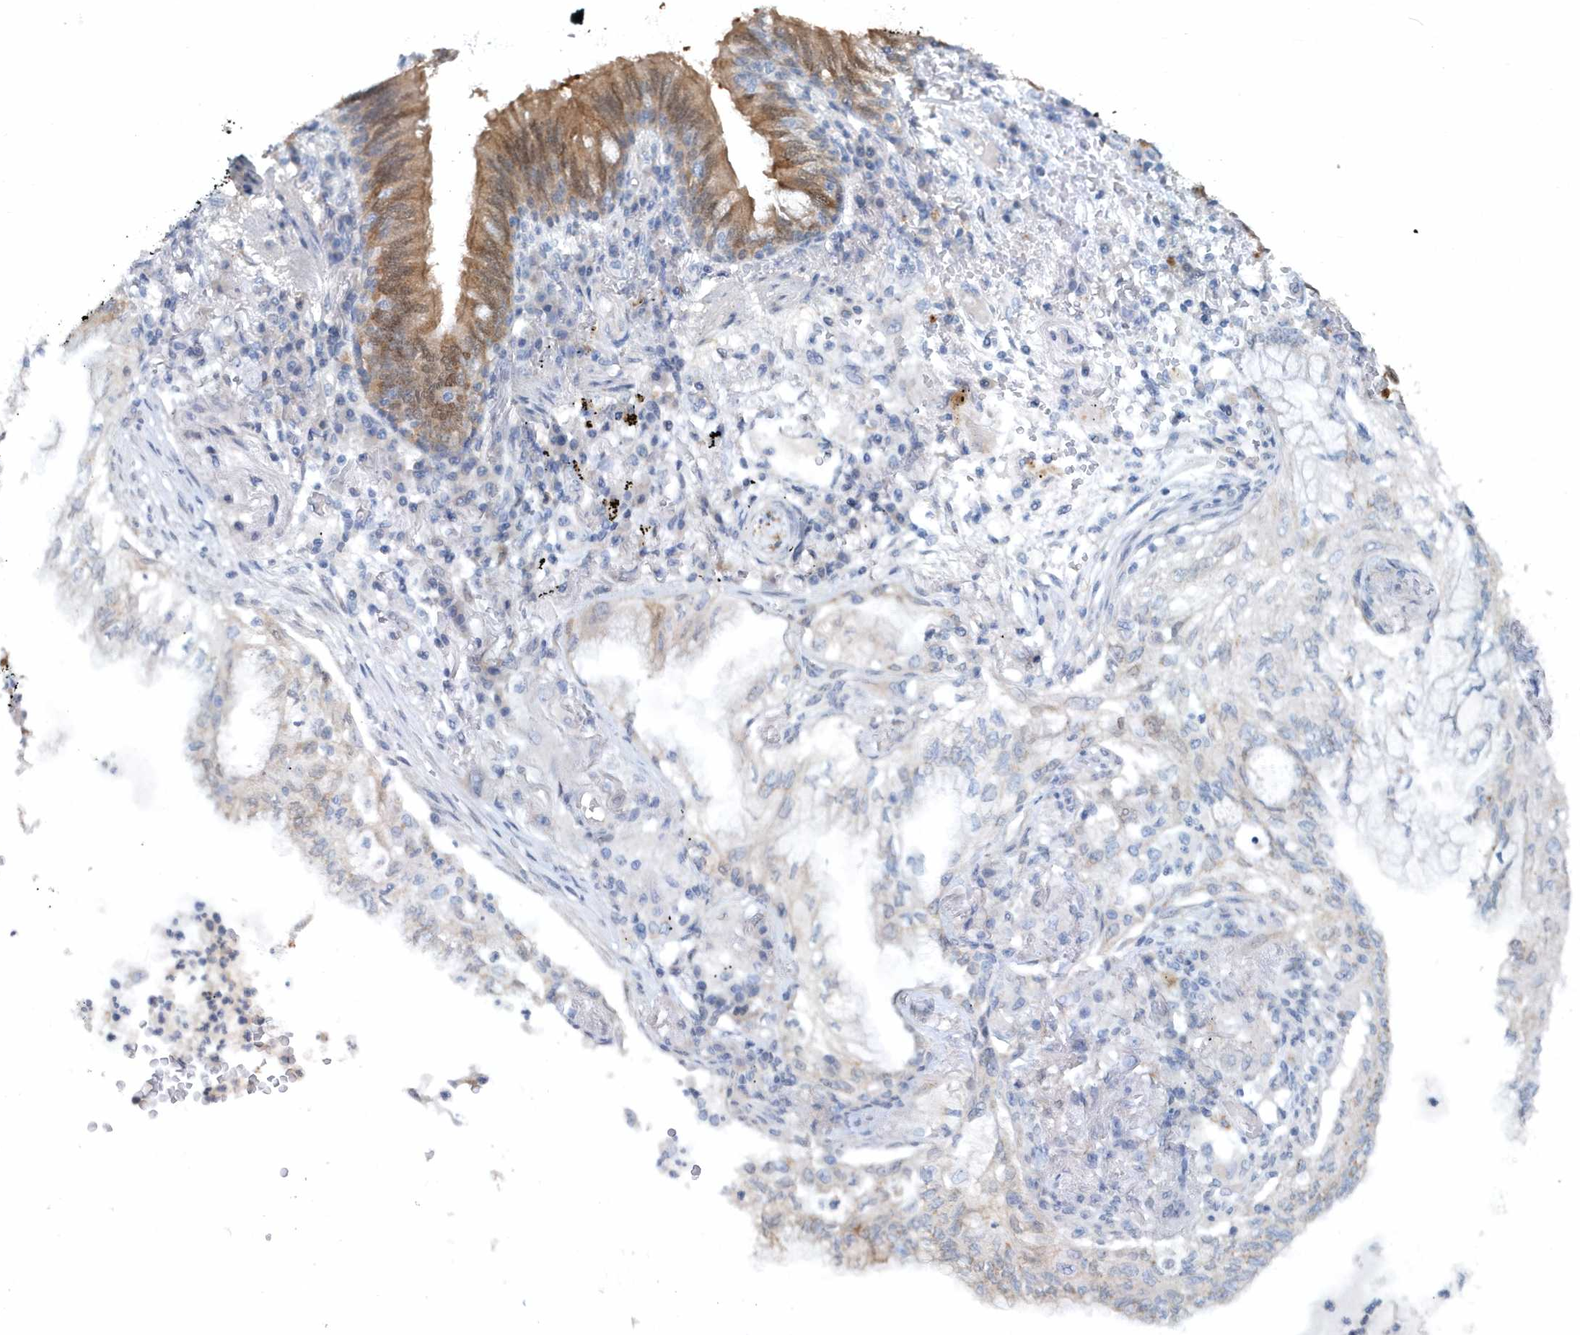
{"staining": {"intensity": "weak", "quantity": "<25%", "location": "cytoplasmic/membranous"}, "tissue": "lung cancer", "cell_type": "Tumor cells", "image_type": "cancer", "snomed": [{"axis": "morphology", "description": "Adenocarcinoma, NOS"}, {"axis": "topography", "description": "Lung"}], "caption": "Immunohistochemical staining of human lung cancer (adenocarcinoma) exhibits no significant staining in tumor cells.", "gene": "PFN2", "patient": {"sex": "female", "age": 70}}